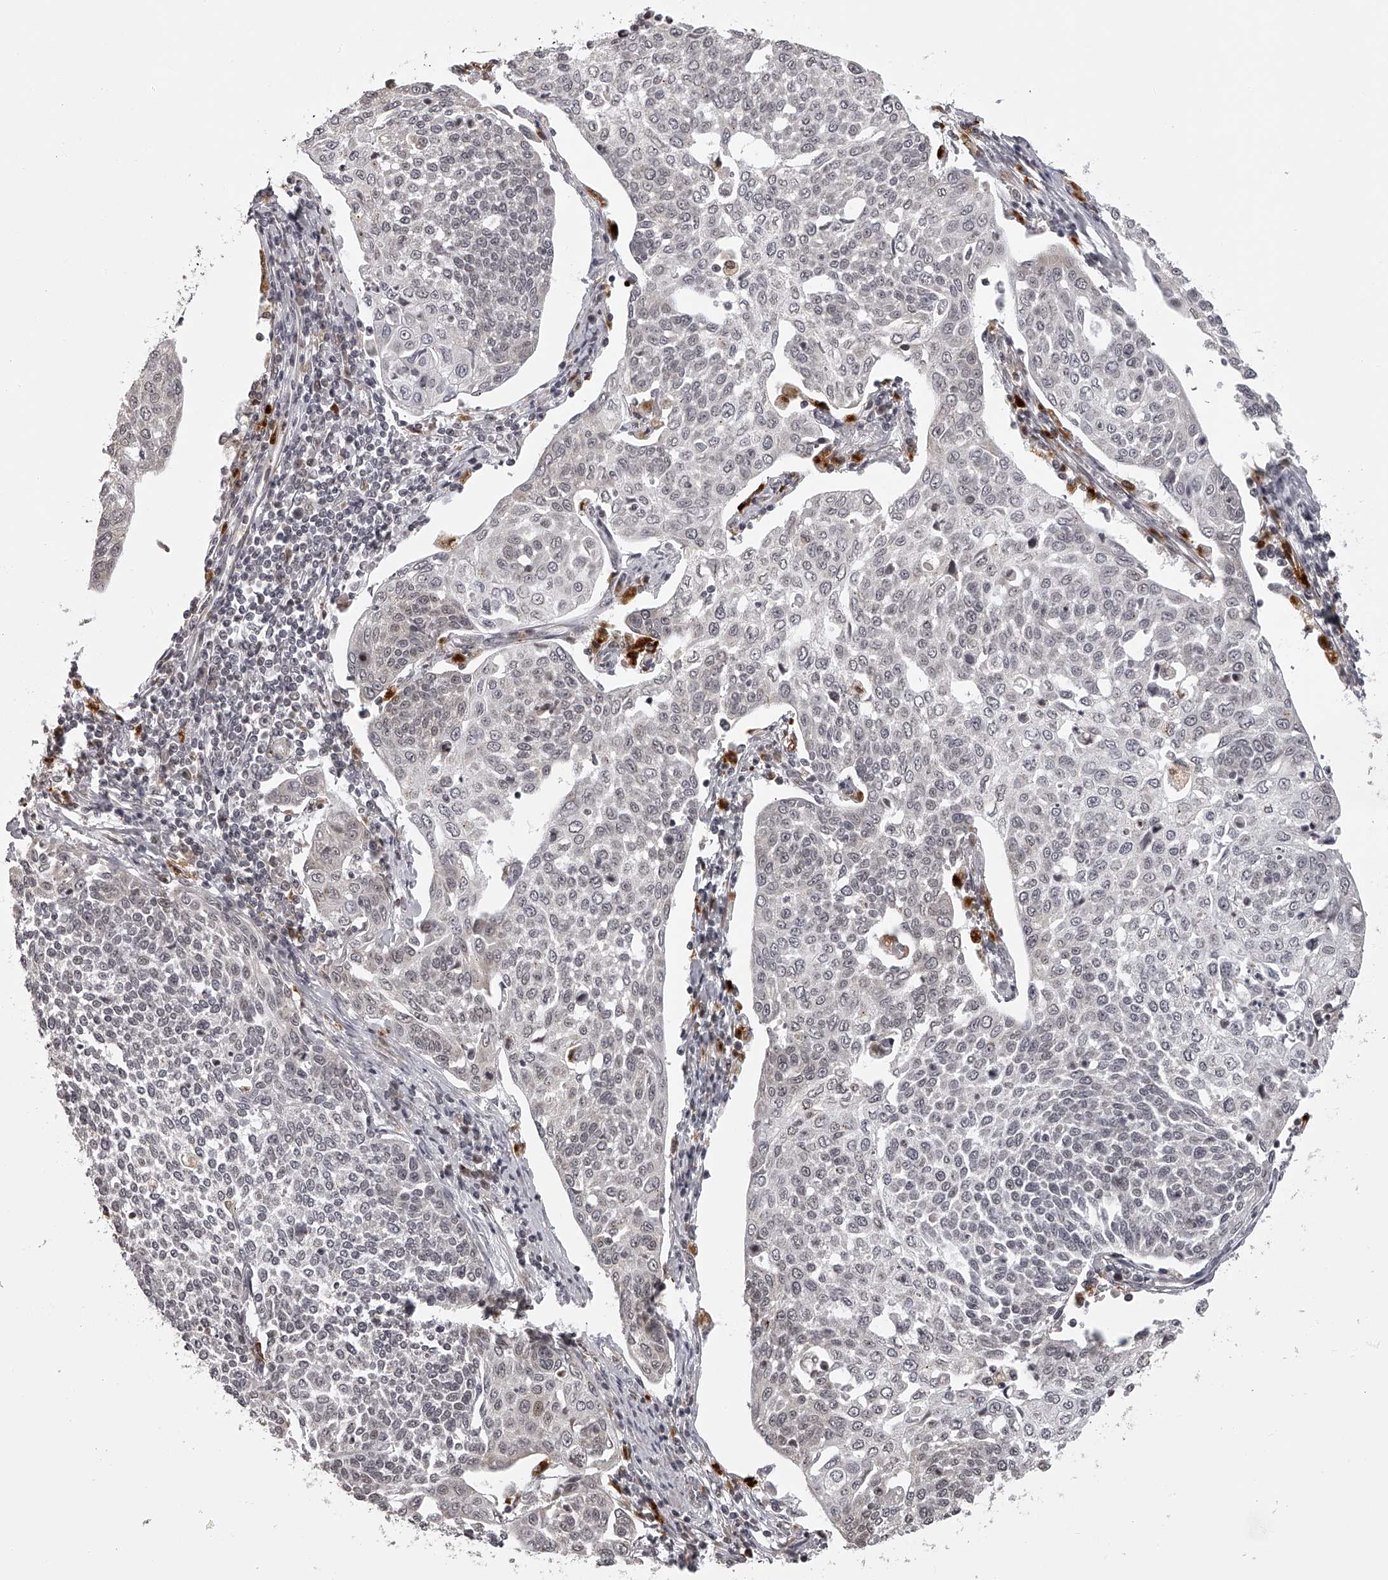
{"staining": {"intensity": "negative", "quantity": "none", "location": "none"}, "tissue": "cervical cancer", "cell_type": "Tumor cells", "image_type": "cancer", "snomed": [{"axis": "morphology", "description": "Squamous cell carcinoma, NOS"}, {"axis": "topography", "description": "Cervix"}], "caption": "This is an IHC histopathology image of cervical squamous cell carcinoma. There is no staining in tumor cells.", "gene": "ODF2L", "patient": {"sex": "female", "age": 34}}